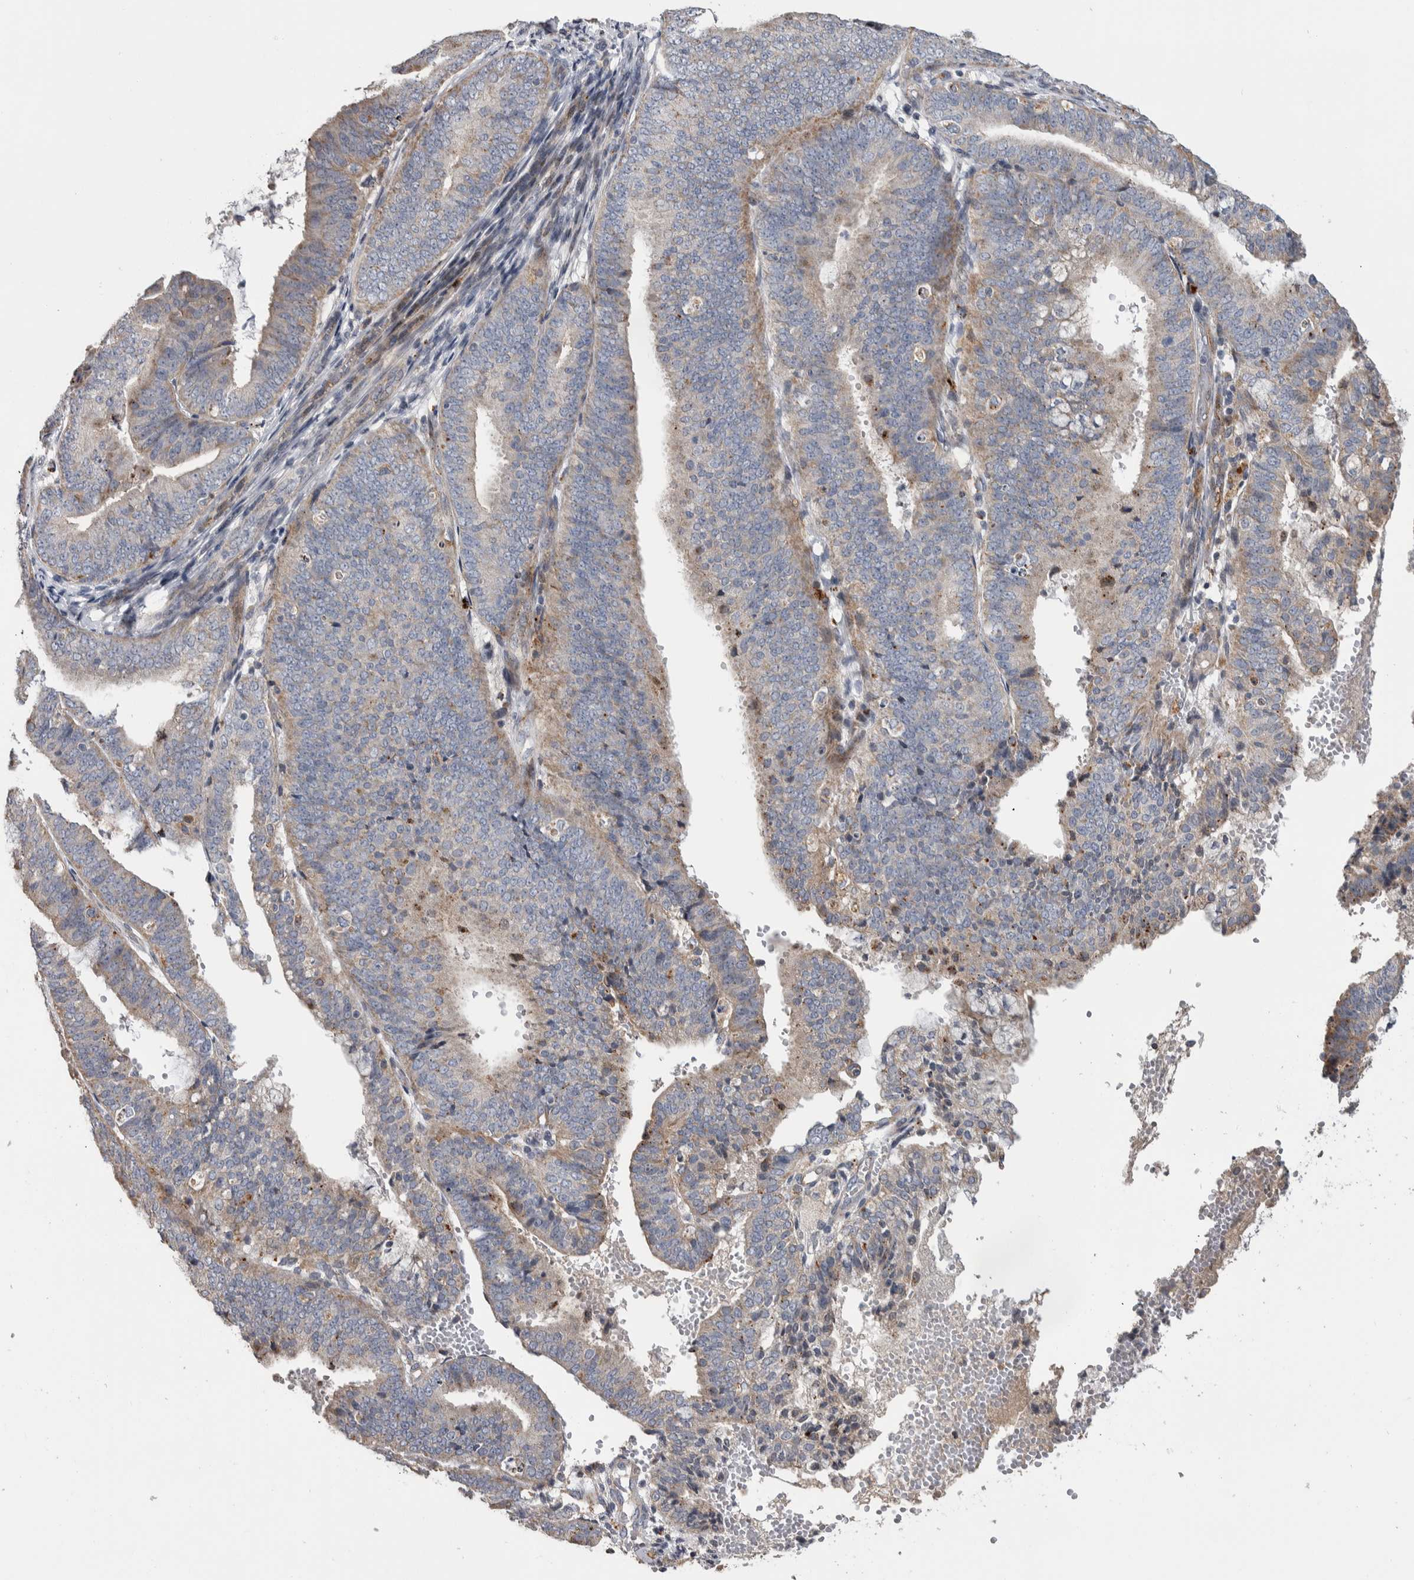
{"staining": {"intensity": "weak", "quantity": "<25%", "location": "cytoplasmic/membranous"}, "tissue": "endometrial cancer", "cell_type": "Tumor cells", "image_type": "cancer", "snomed": [{"axis": "morphology", "description": "Adenocarcinoma, NOS"}, {"axis": "topography", "description": "Endometrium"}], "caption": "Human adenocarcinoma (endometrial) stained for a protein using IHC exhibits no expression in tumor cells.", "gene": "FAM83G", "patient": {"sex": "female", "age": 63}}